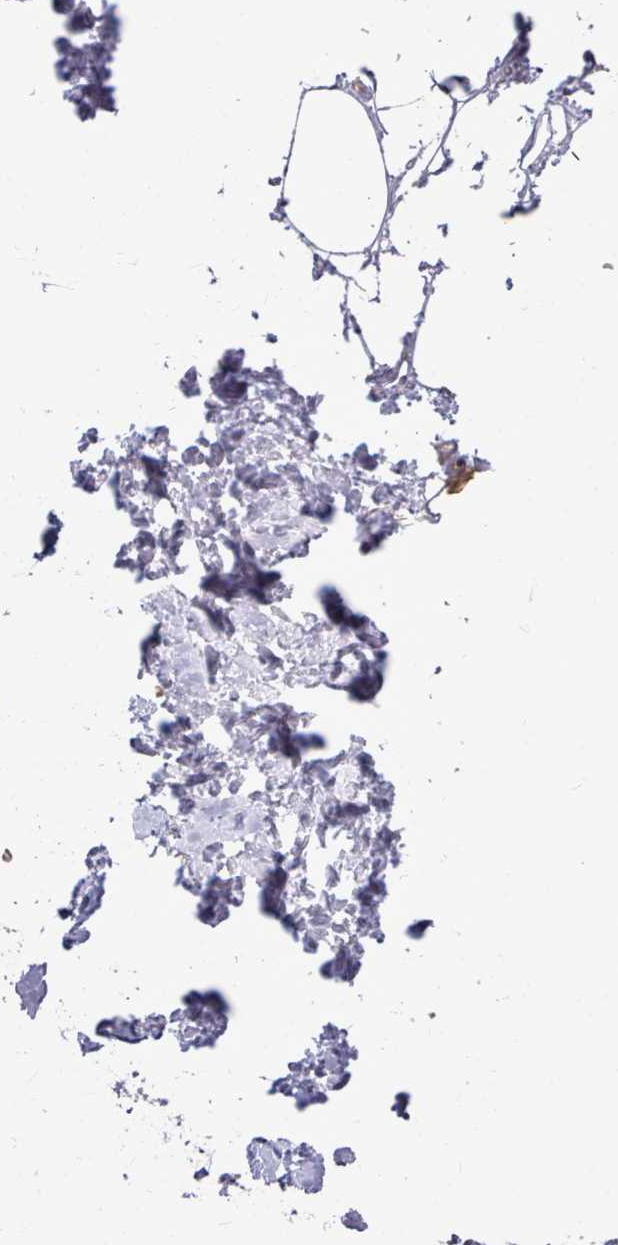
{"staining": {"intensity": "negative", "quantity": "none", "location": "none"}, "tissue": "adipose tissue", "cell_type": "Adipocytes", "image_type": "normal", "snomed": [{"axis": "morphology", "description": "Normal tissue, NOS"}, {"axis": "topography", "description": "Salivary gland"}, {"axis": "topography", "description": "Peripheral nerve tissue"}], "caption": "Benign adipose tissue was stained to show a protein in brown. There is no significant staining in adipocytes. (DAB IHC, high magnification).", "gene": "ARL17A", "patient": {"sex": "male", "age": 38}}